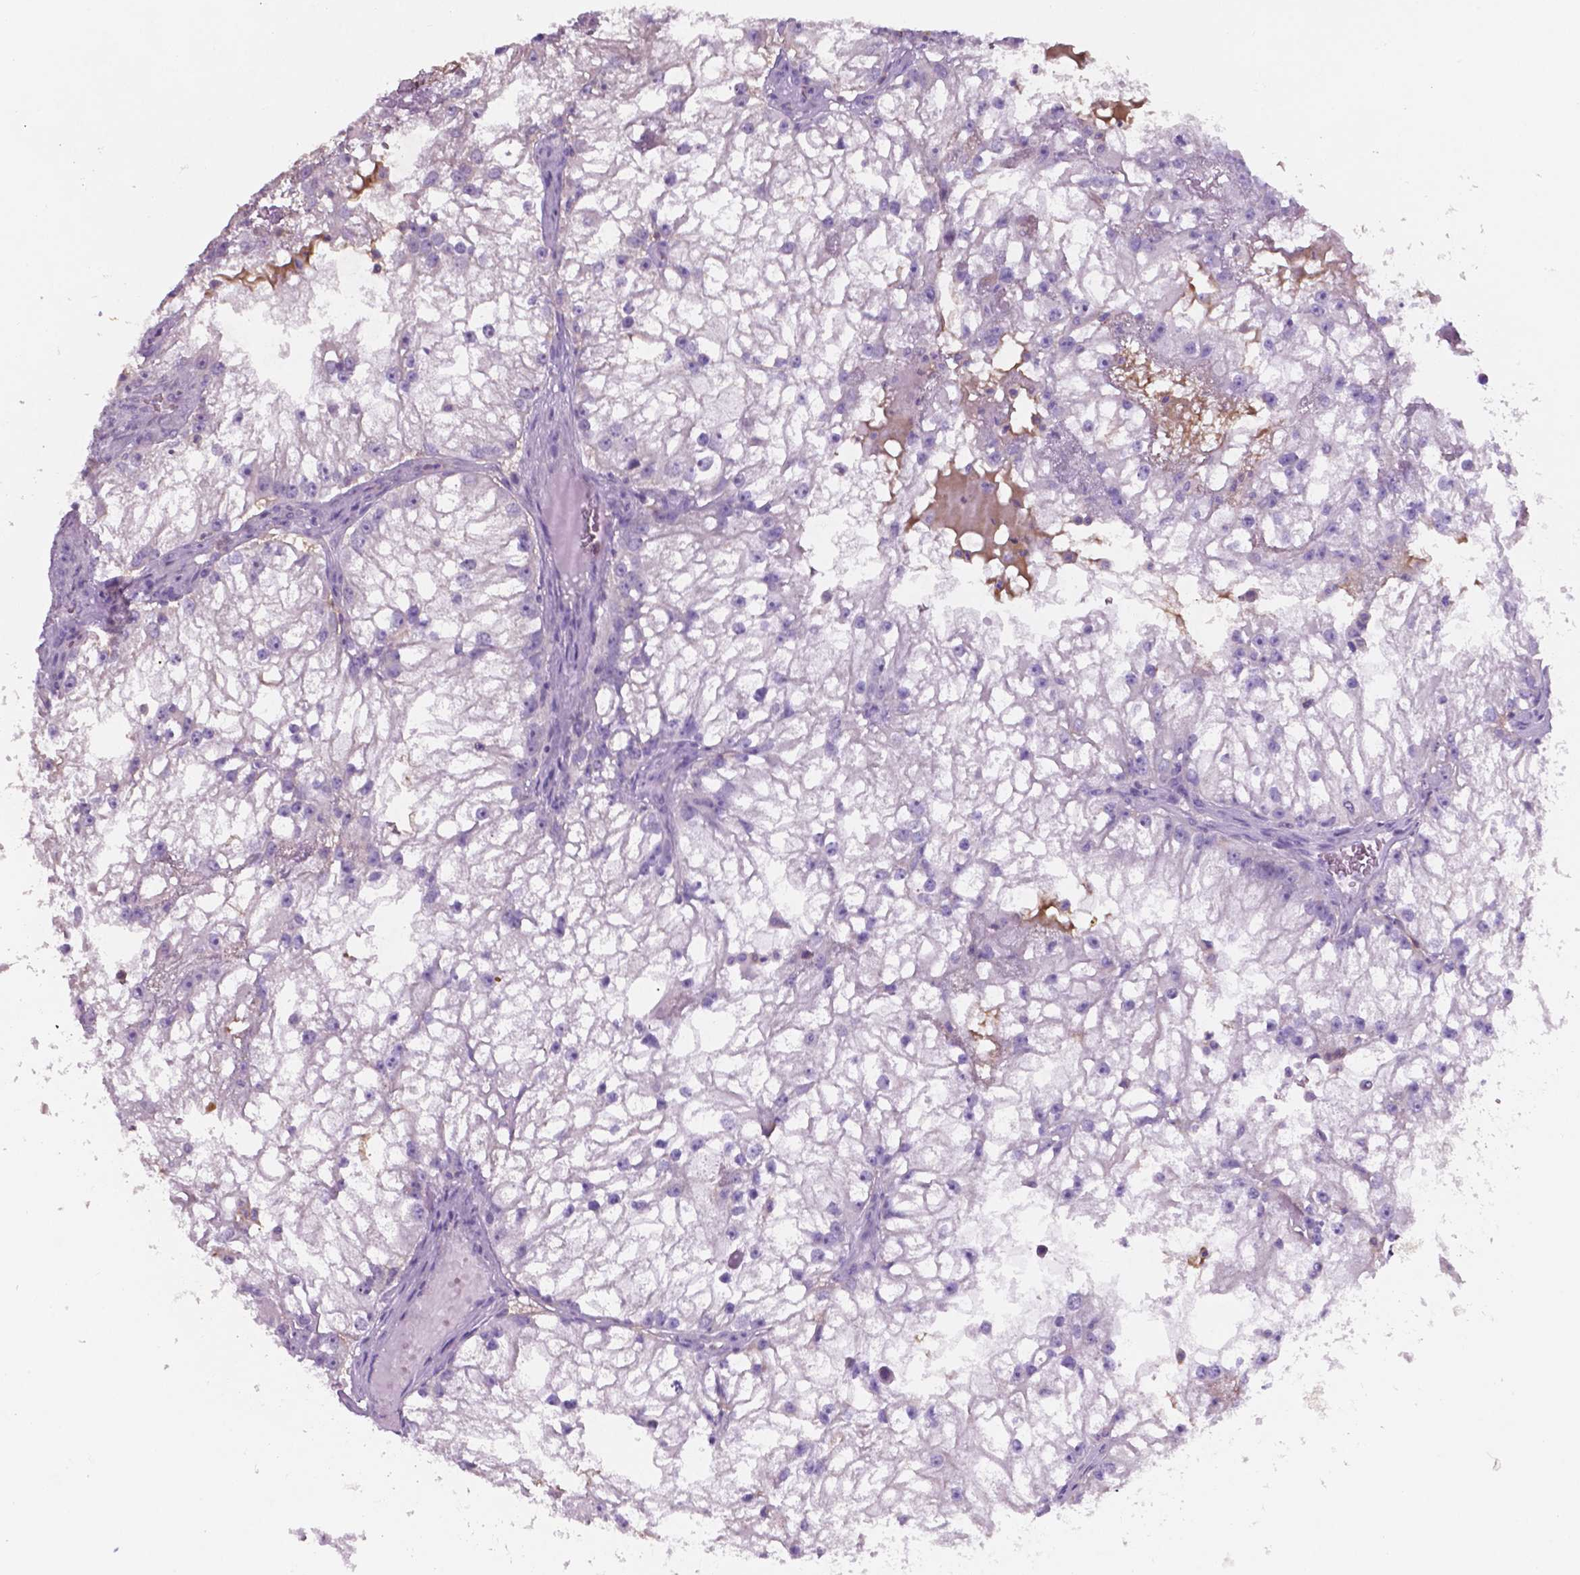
{"staining": {"intensity": "negative", "quantity": "none", "location": "none"}, "tissue": "renal cancer", "cell_type": "Tumor cells", "image_type": "cancer", "snomed": [{"axis": "morphology", "description": "Adenocarcinoma, NOS"}, {"axis": "topography", "description": "Kidney"}], "caption": "Protein analysis of renal adenocarcinoma shows no significant positivity in tumor cells. (Stains: DAB immunohistochemistry with hematoxylin counter stain, Microscopy: brightfield microscopy at high magnification).", "gene": "MKRN2OS", "patient": {"sex": "male", "age": 59}}